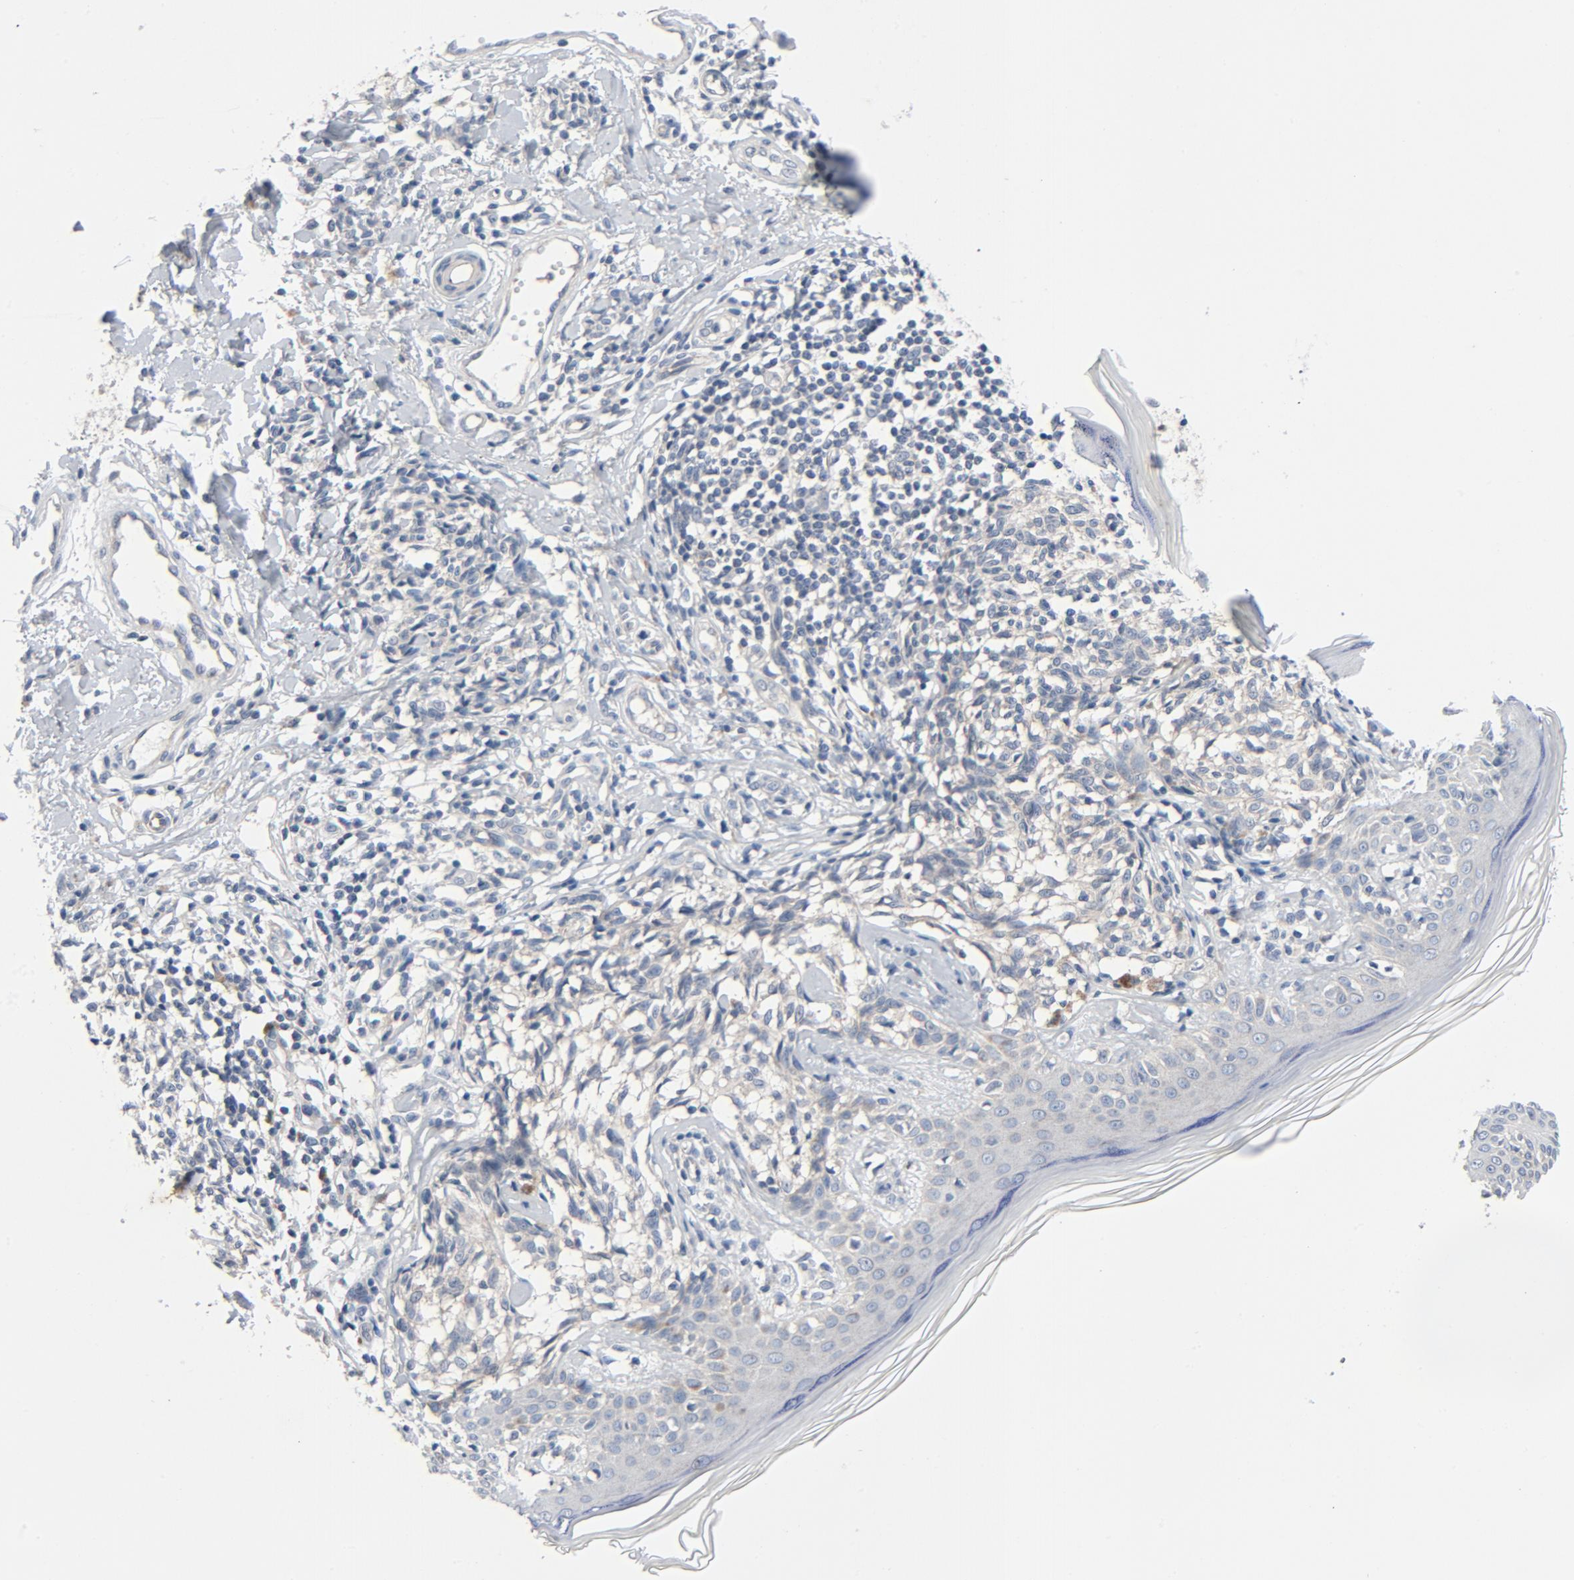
{"staining": {"intensity": "weak", "quantity": ">75%", "location": "cytoplasmic/membranous"}, "tissue": "melanoma", "cell_type": "Tumor cells", "image_type": "cancer", "snomed": [{"axis": "morphology", "description": "Malignant melanoma, NOS"}, {"axis": "topography", "description": "Skin"}], "caption": "IHC photomicrograph of neoplastic tissue: malignant melanoma stained using immunohistochemistry displays low levels of weak protein expression localized specifically in the cytoplasmic/membranous of tumor cells, appearing as a cytoplasmic/membranous brown color.", "gene": "TSG101", "patient": {"sex": "male", "age": 67}}